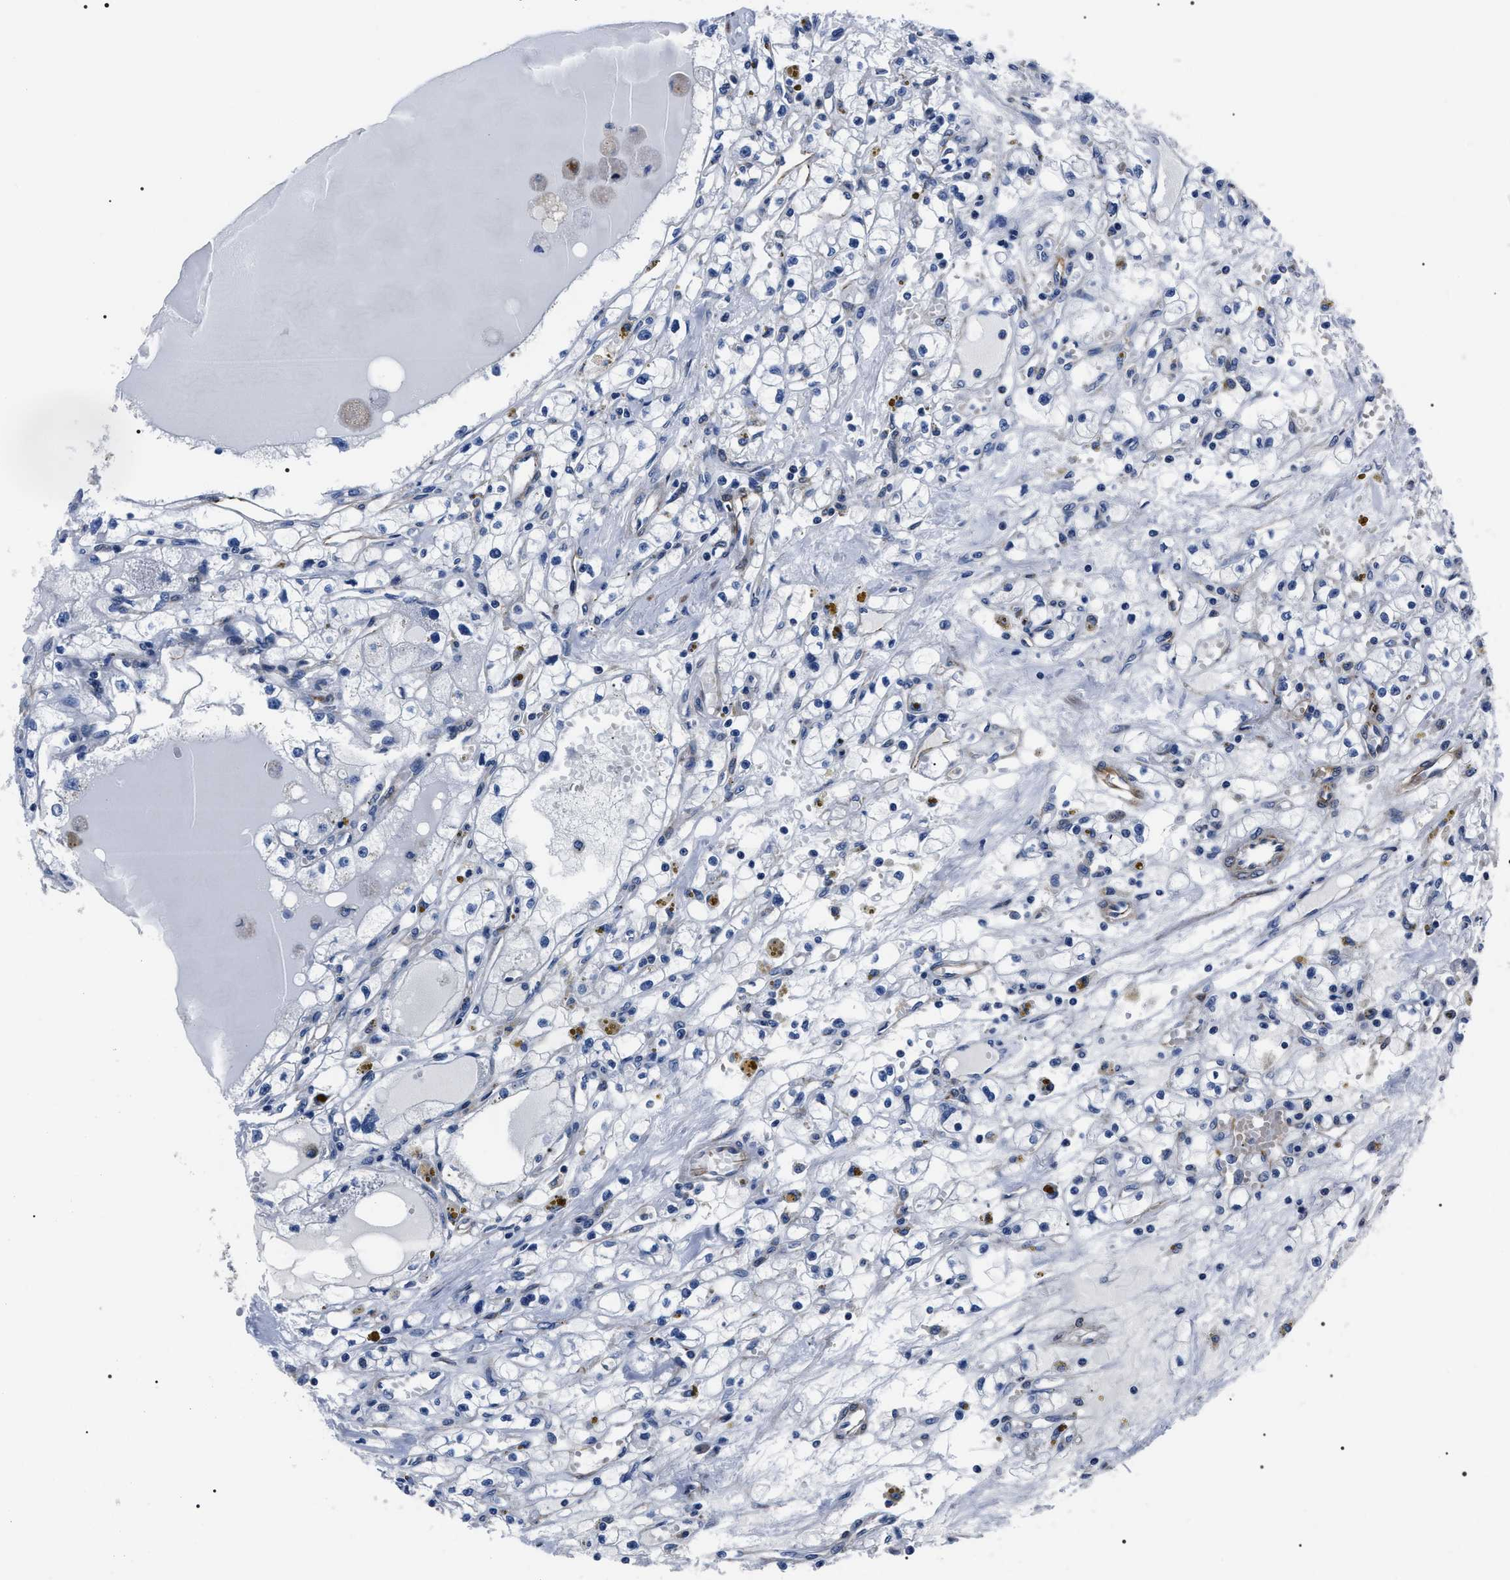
{"staining": {"intensity": "negative", "quantity": "none", "location": "none"}, "tissue": "renal cancer", "cell_type": "Tumor cells", "image_type": "cancer", "snomed": [{"axis": "morphology", "description": "Adenocarcinoma, NOS"}, {"axis": "topography", "description": "Kidney"}], "caption": "Immunohistochemistry (IHC) of renal cancer (adenocarcinoma) reveals no expression in tumor cells.", "gene": "BAG2", "patient": {"sex": "male", "age": 56}}